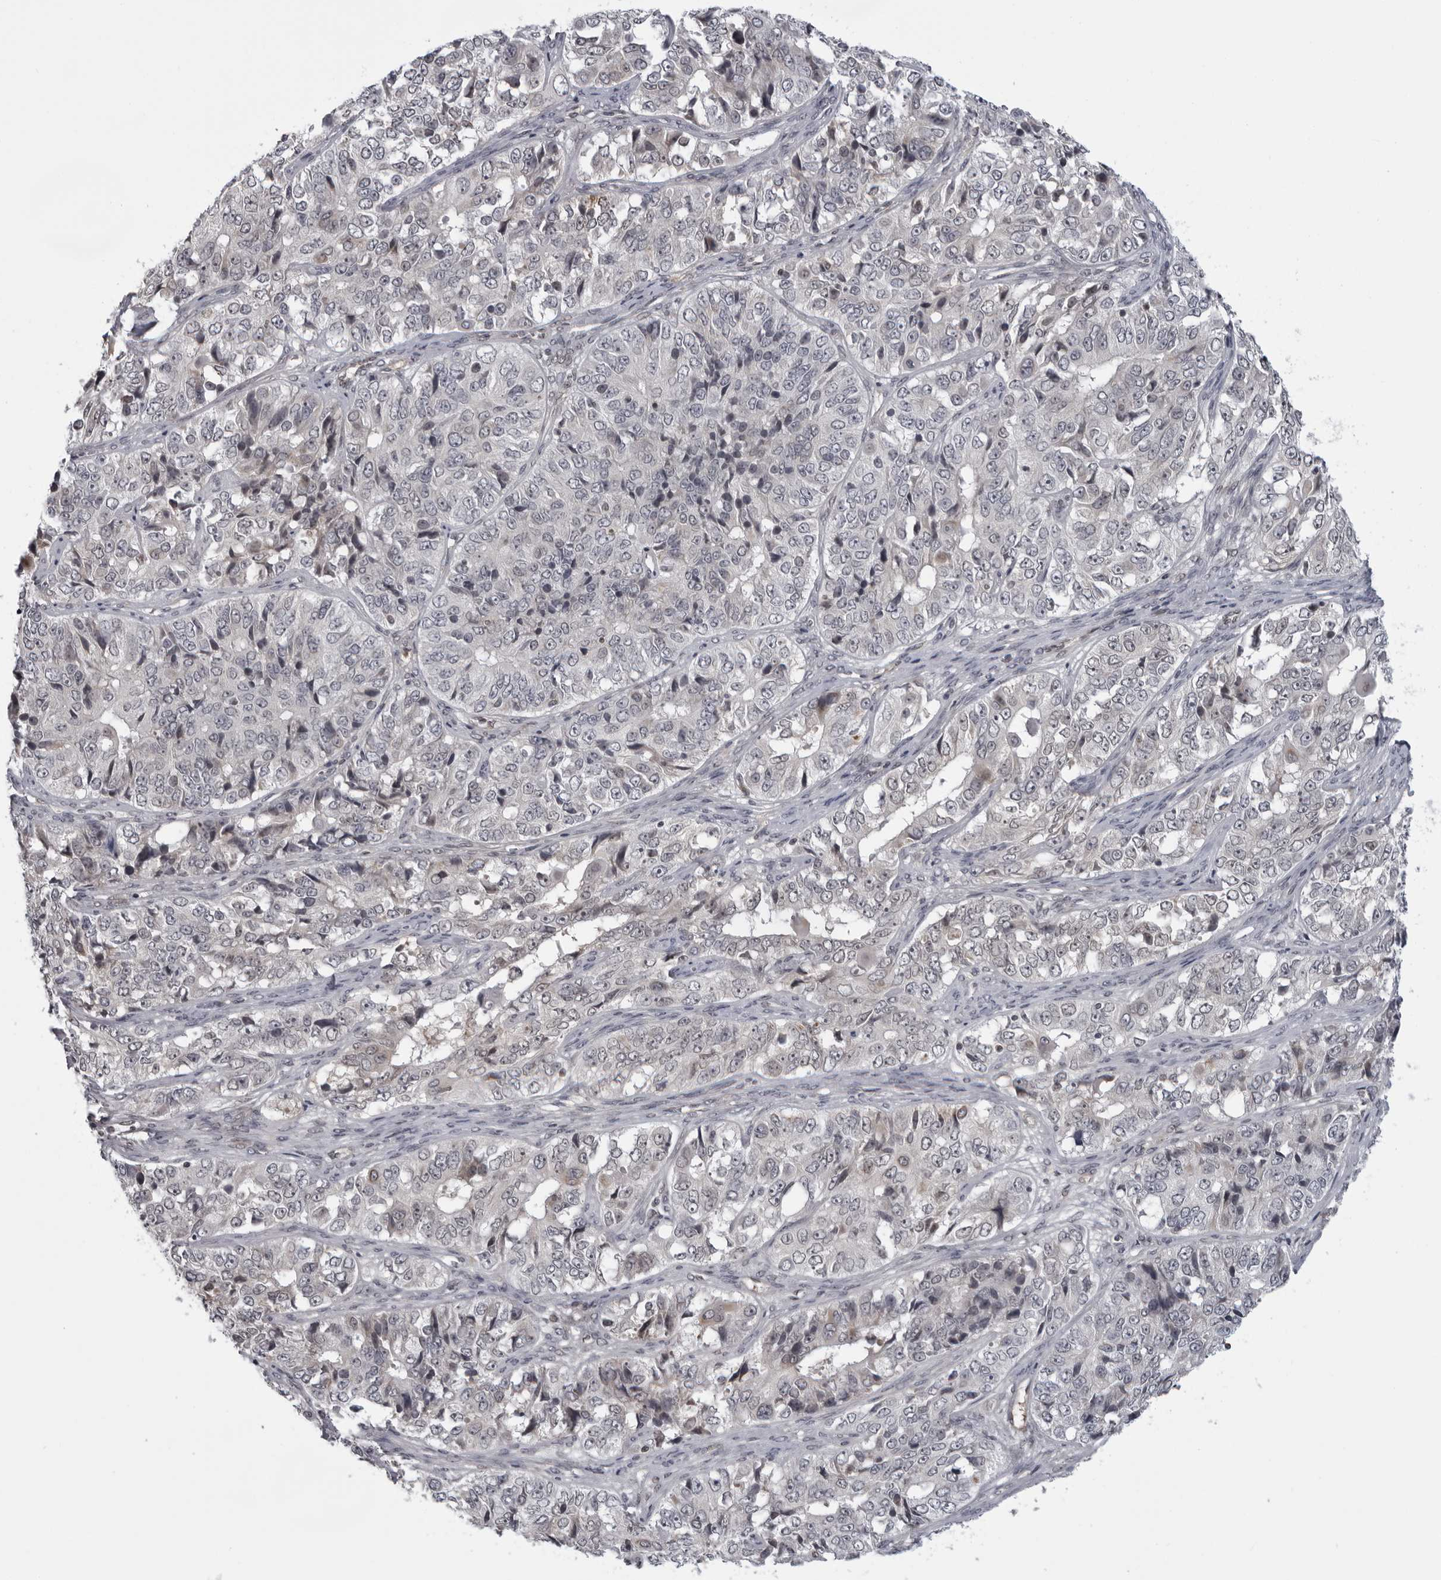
{"staining": {"intensity": "weak", "quantity": "<25%", "location": "nuclear"}, "tissue": "ovarian cancer", "cell_type": "Tumor cells", "image_type": "cancer", "snomed": [{"axis": "morphology", "description": "Carcinoma, endometroid"}, {"axis": "topography", "description": "Ovary"}], "caption": "A histopathology image of ovarian cancer (endometroid carcinoma) stained for a protein demonstrates no brown staining in tumor cells. Brightfield microscopy of IHC stained with DAB (3,3'-diaminobenzidine) (brown) and hematoxylin (blue), captured at high magnification.", "gene": "MAPK12", "patient": {"sex": "female", "age": 51}}